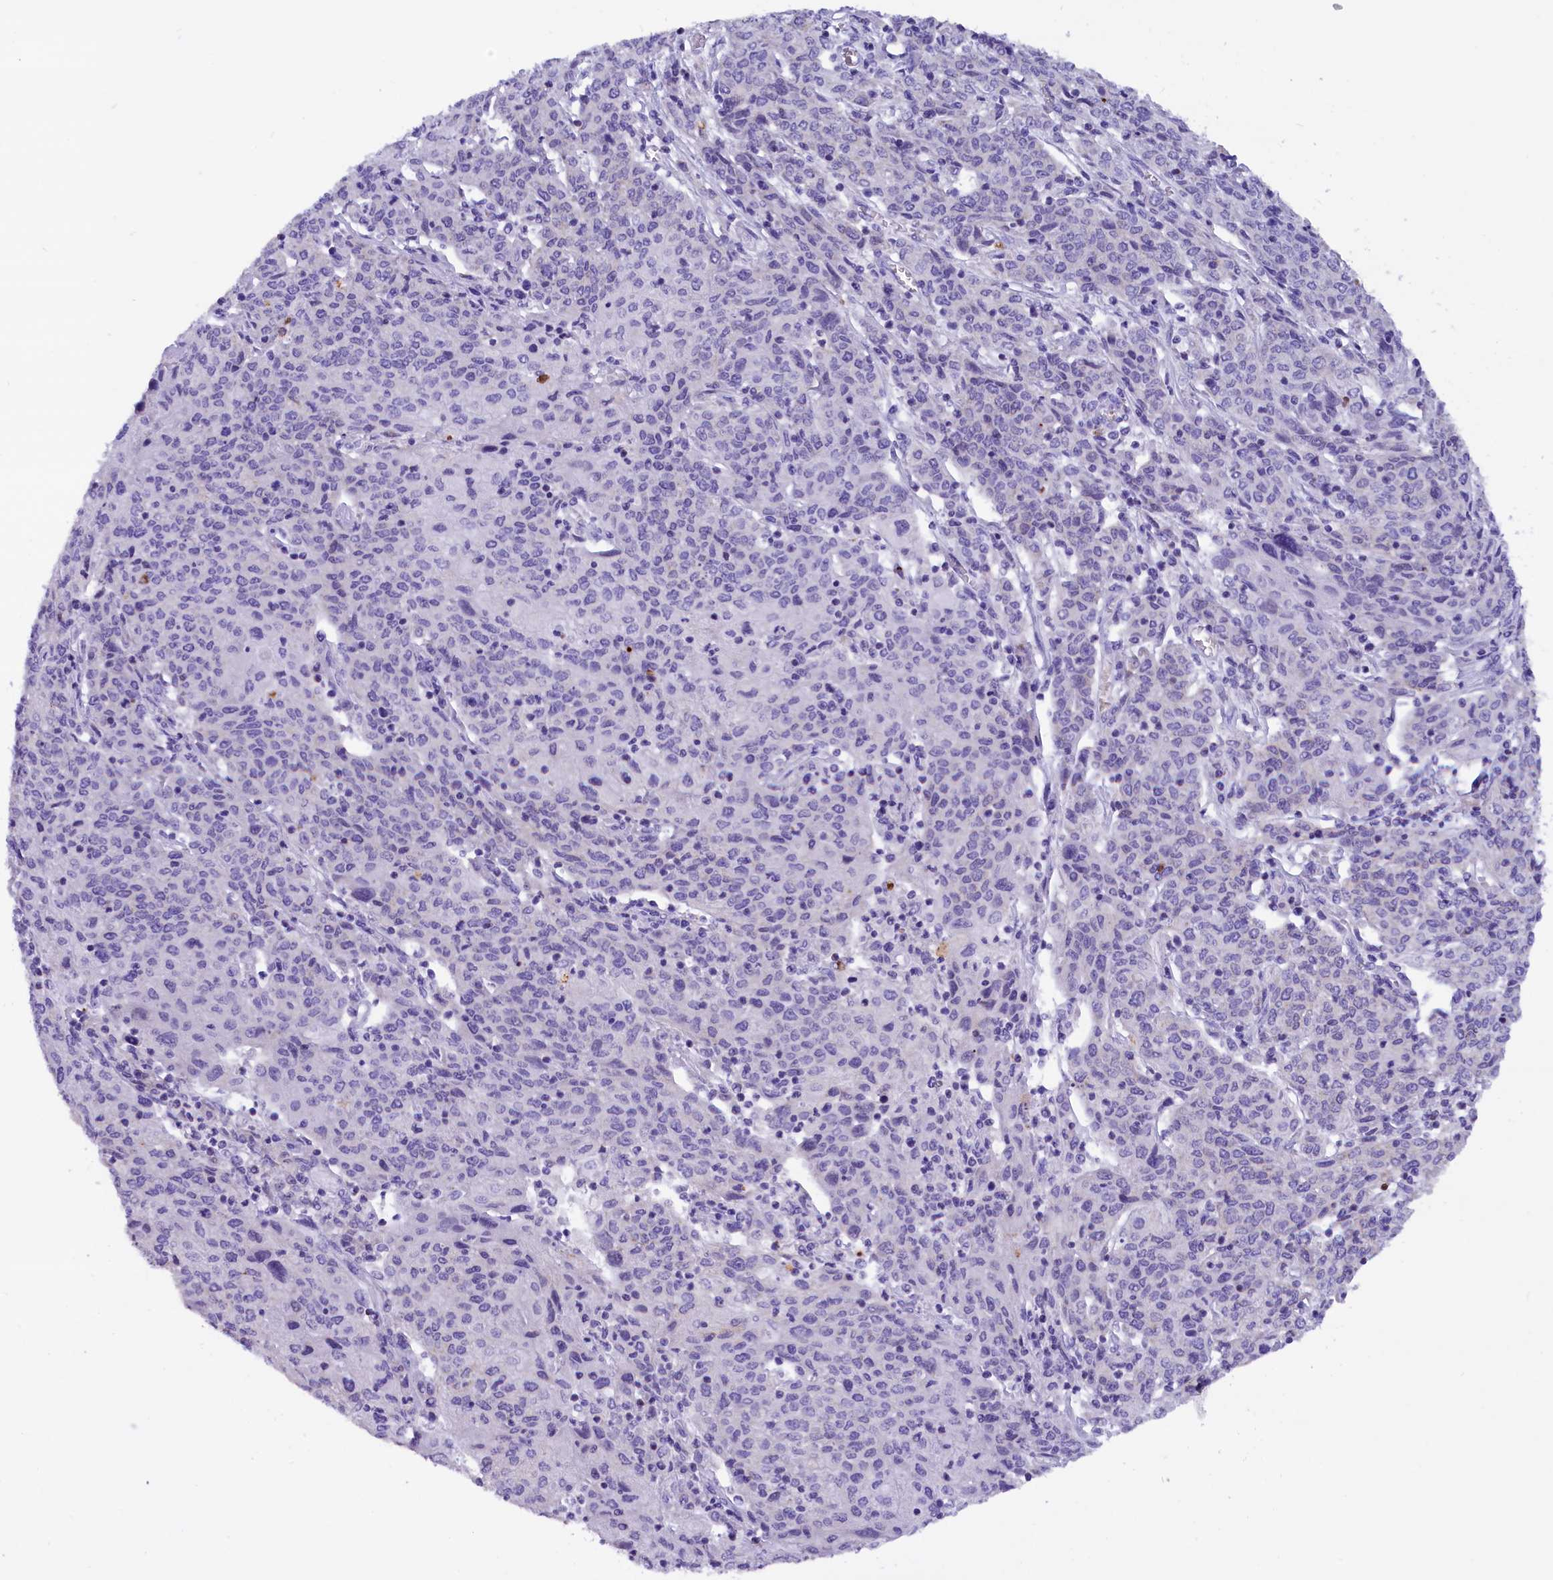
{"staining": {"intensity": "weak", "quantity": "25%-75%", "location": "cytoplasmic/membranous"}, "tissue": "cervical cancer", "cell_type": "Tumor cells", "image_type": "cancer", "snomed": [{"axis": "morphology", "description": "Squamous cell carcinoma, NOS"}, {"axis": "topography", "description": "Cervix"}], "caption": "Human cervical cancer (squamous cell carcinoma) stained with a brown dye exhibits weak cytoplasmic/membranous positive expression in approximately 25%-75% of tumor cells.", "gene": "ABAT", "patient": {"sex": "female", "age": 67}}